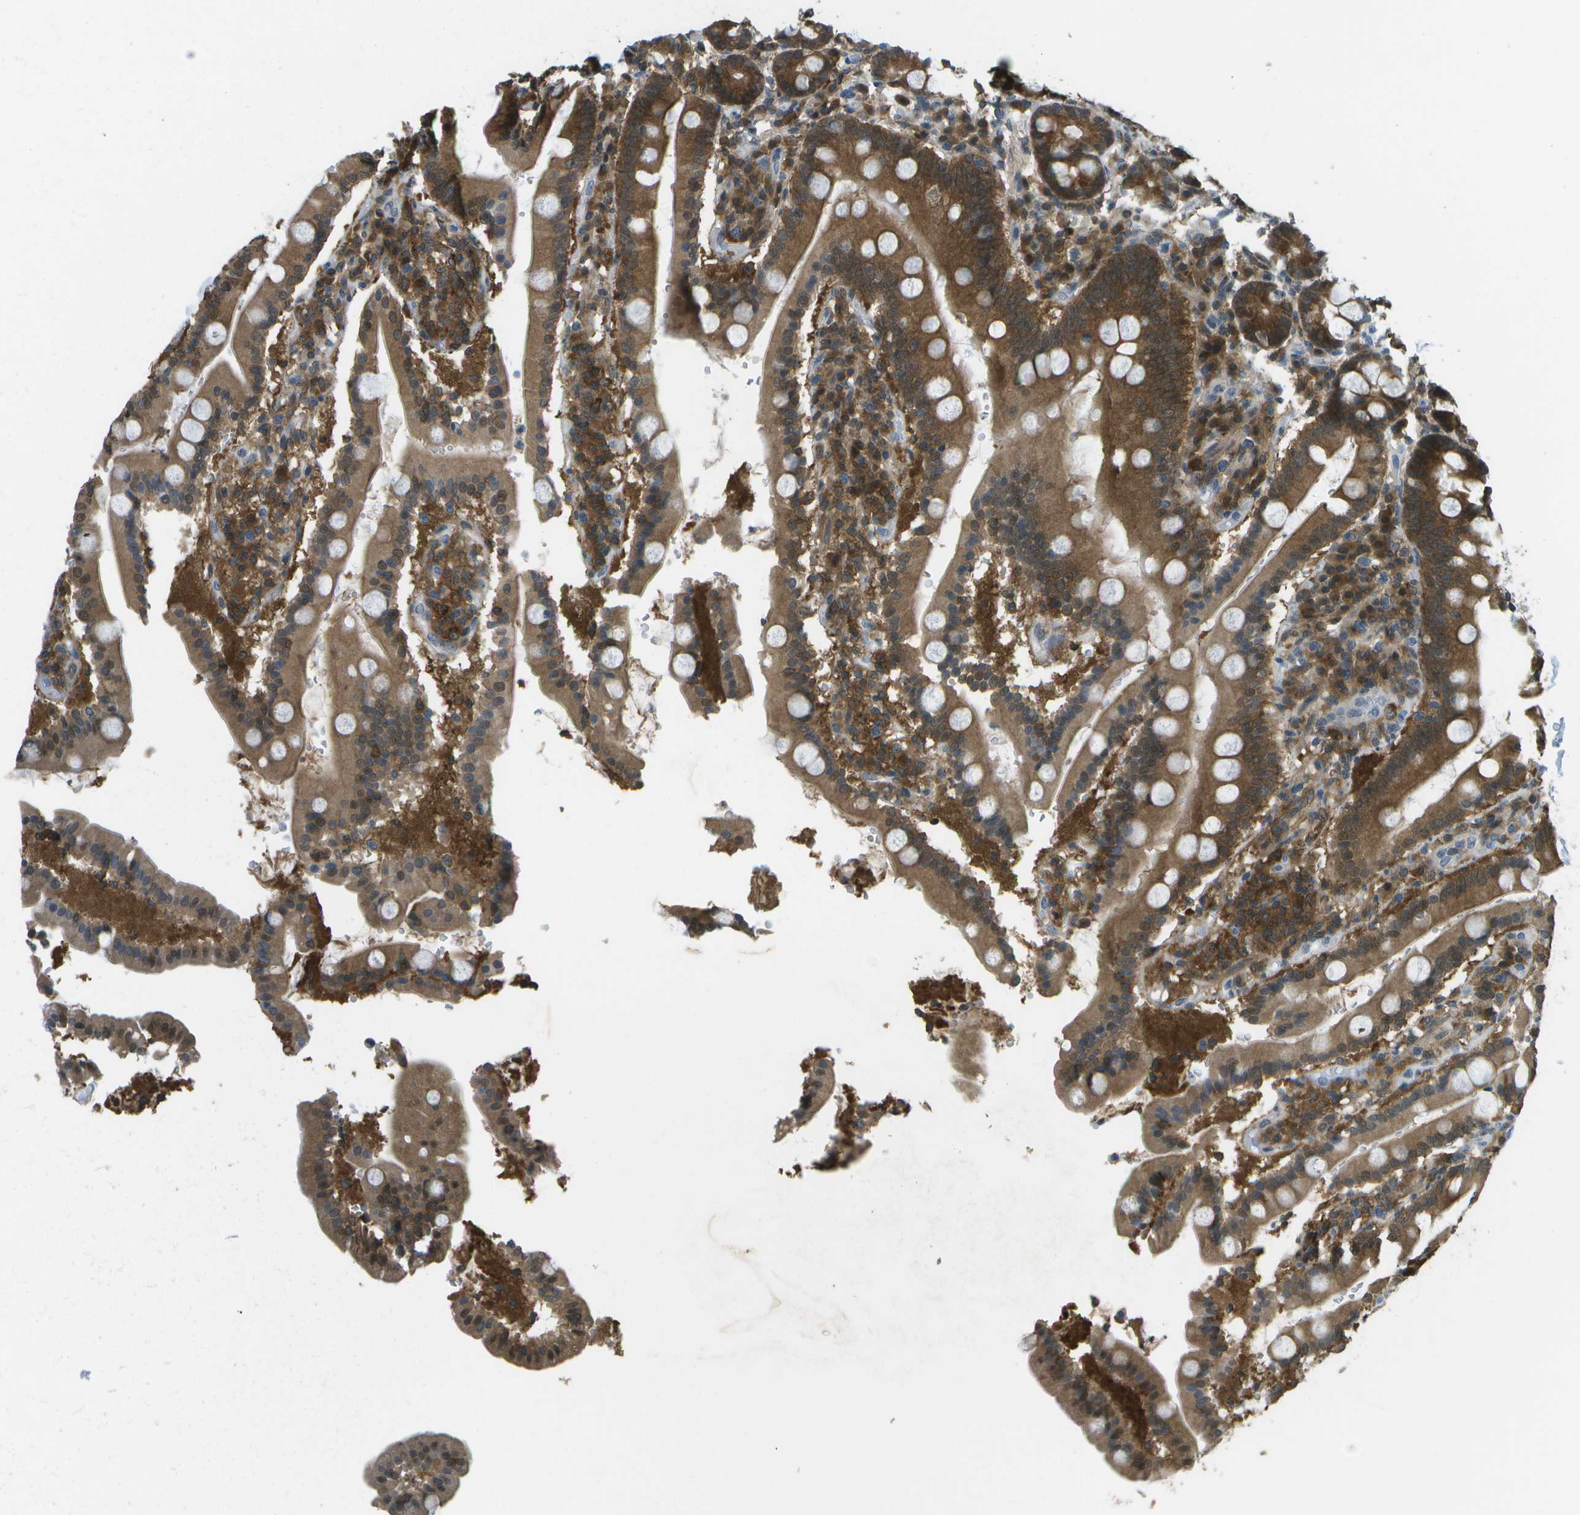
{"staining": {"intensity": "strong", "quantity": ">75%", "location": "cytoplasmic/membranous"}, "tissue": "duodenum", "cell_type": "Glandular cells", "image_type": "normal", "snomed": [{"axis": "morphology", "description": "Normal tissue, NOS"}, {"axis": "topography", "description": "Small intestine, NOS"}], "caption": "Protein analysis of unremarkable duodenum displays strong cytoplasmic/membranous positivity in about >75% of glandular cells.", "gene": "CDH23", "patient": {"sex": "female", "age": 71}}